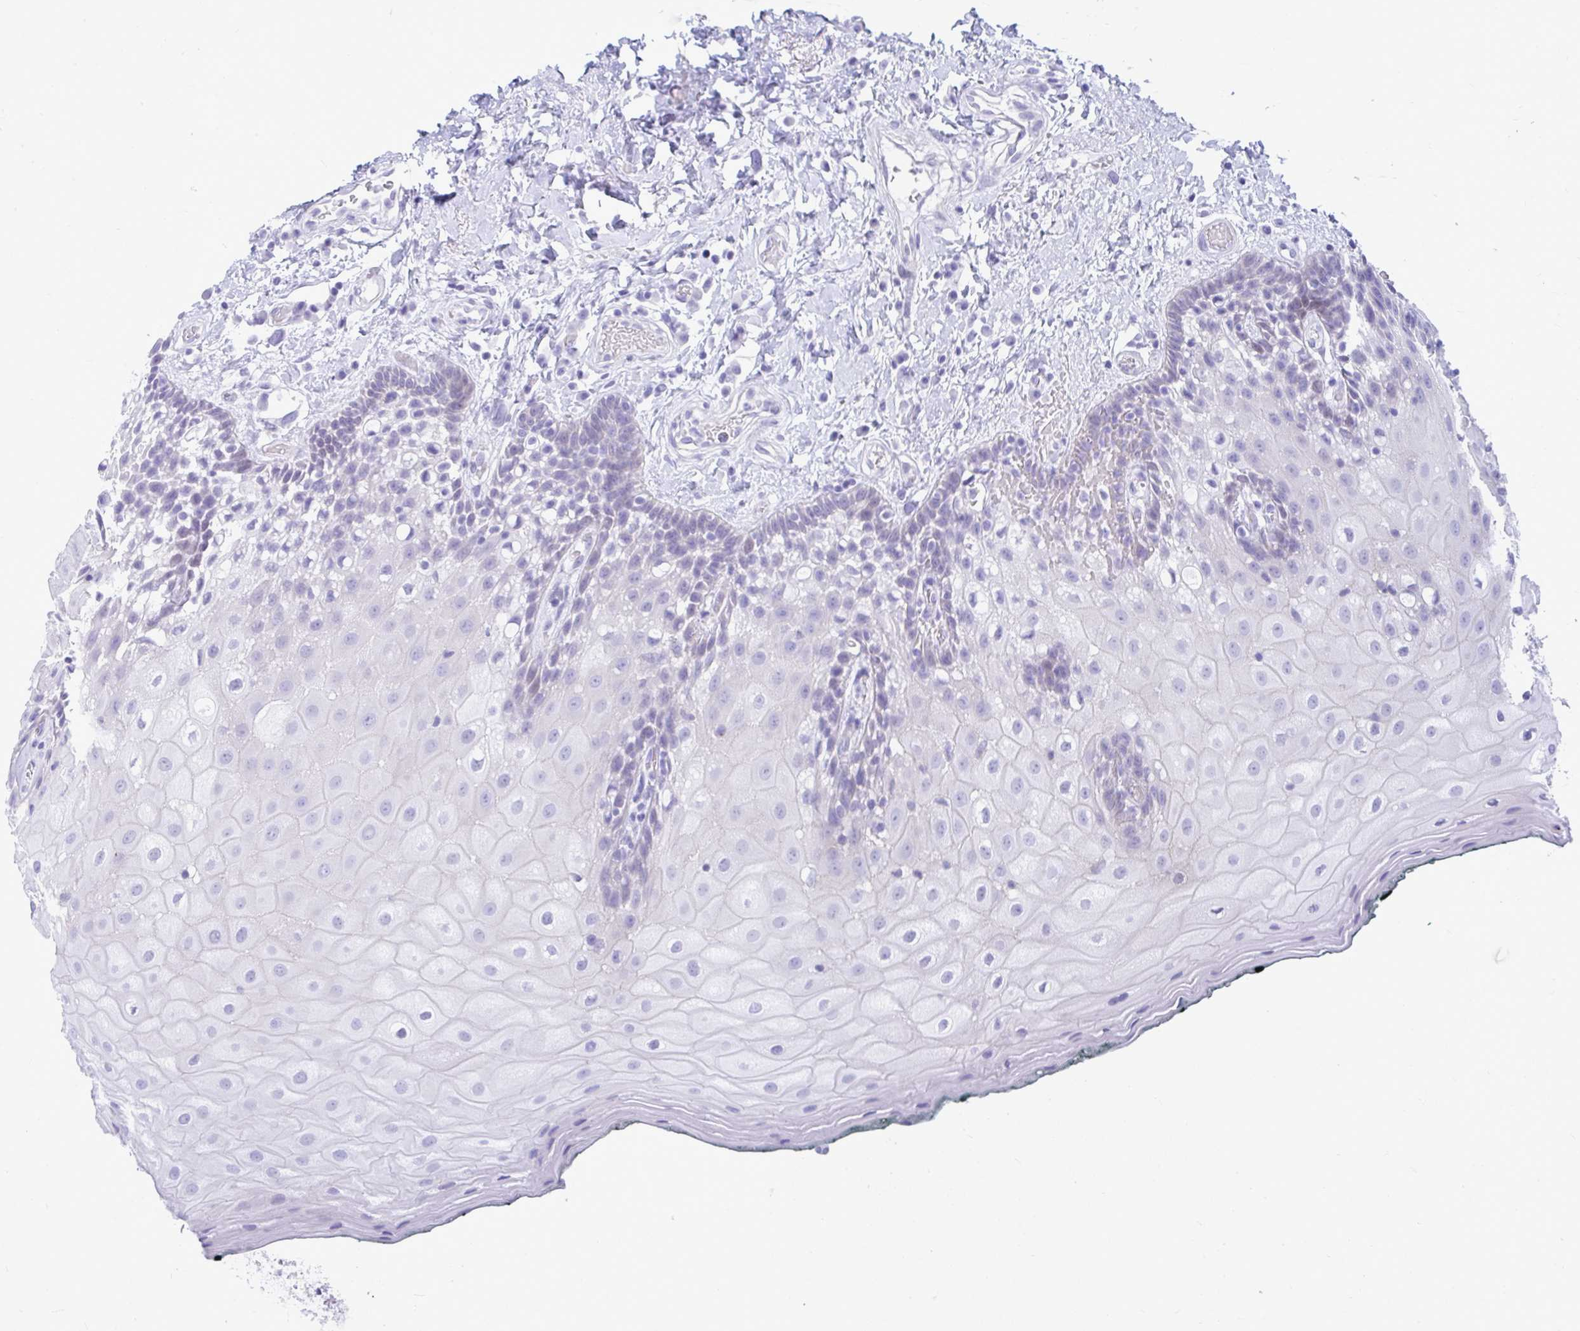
{"staining": {"intensity": "negative", "quantity": "none", "location": "none"}, "tissue": "oral mucosa", "cell_type": "Squamous epithelial cells", "image_type": "normal", "snomed": [{"axis": "morphology", "description": "Normal tissue, NOS"}, {"axis": "morphology", "description": "Squamous cell carcinoma, NOS"}, {"axis": "topography", "description": "Oral tissue"}, {"axis": "topography", "description": "Head-Neck"}], "caption": "Immunohistochemical staining of normal oral mucosa reveals no significant staining in squamous epithelial cells. (DAB IHC, high magnification).", "gene": "ISL1", "patient": {"sex": "male", "age": 64}}